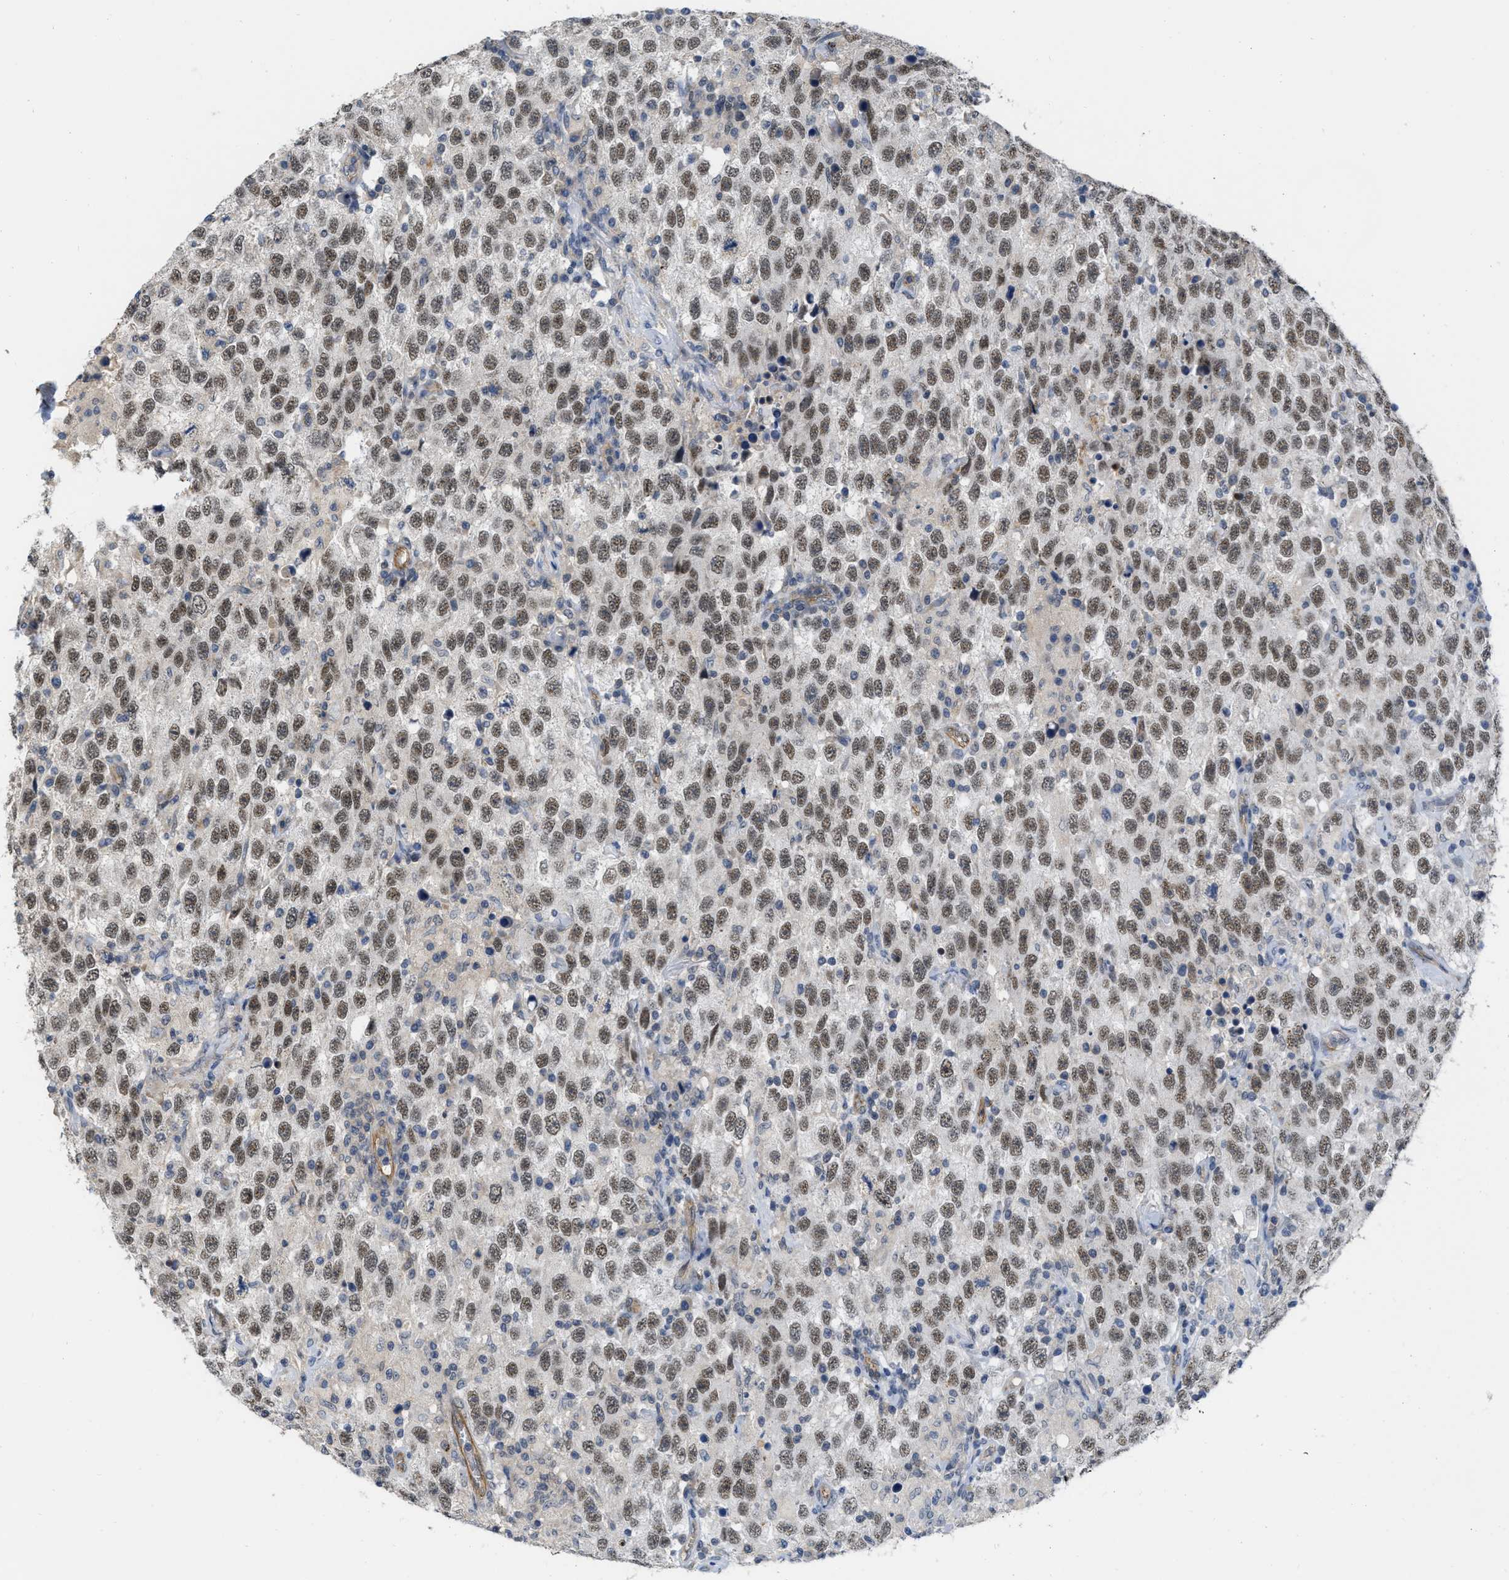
{"staining": {"intensity": "weak", "quantity": ">75%", "location": "nuclear"}, "tissue": "testis cancer", "cell_type": "Tumor cells", "image_type": "cancer", "snomed": [{"axis": "morphology", "description": "Seminoma, NOS"}, {"axis": "topography", "description": "Testis"}], "caption": "The histopathology image reveals staining of testis seminoma, revealing weak nuclear protein expression (brown color) within tumor cells.", "gene": "NAPEPLD", "patient": {"sex": "male", "age": 41}}